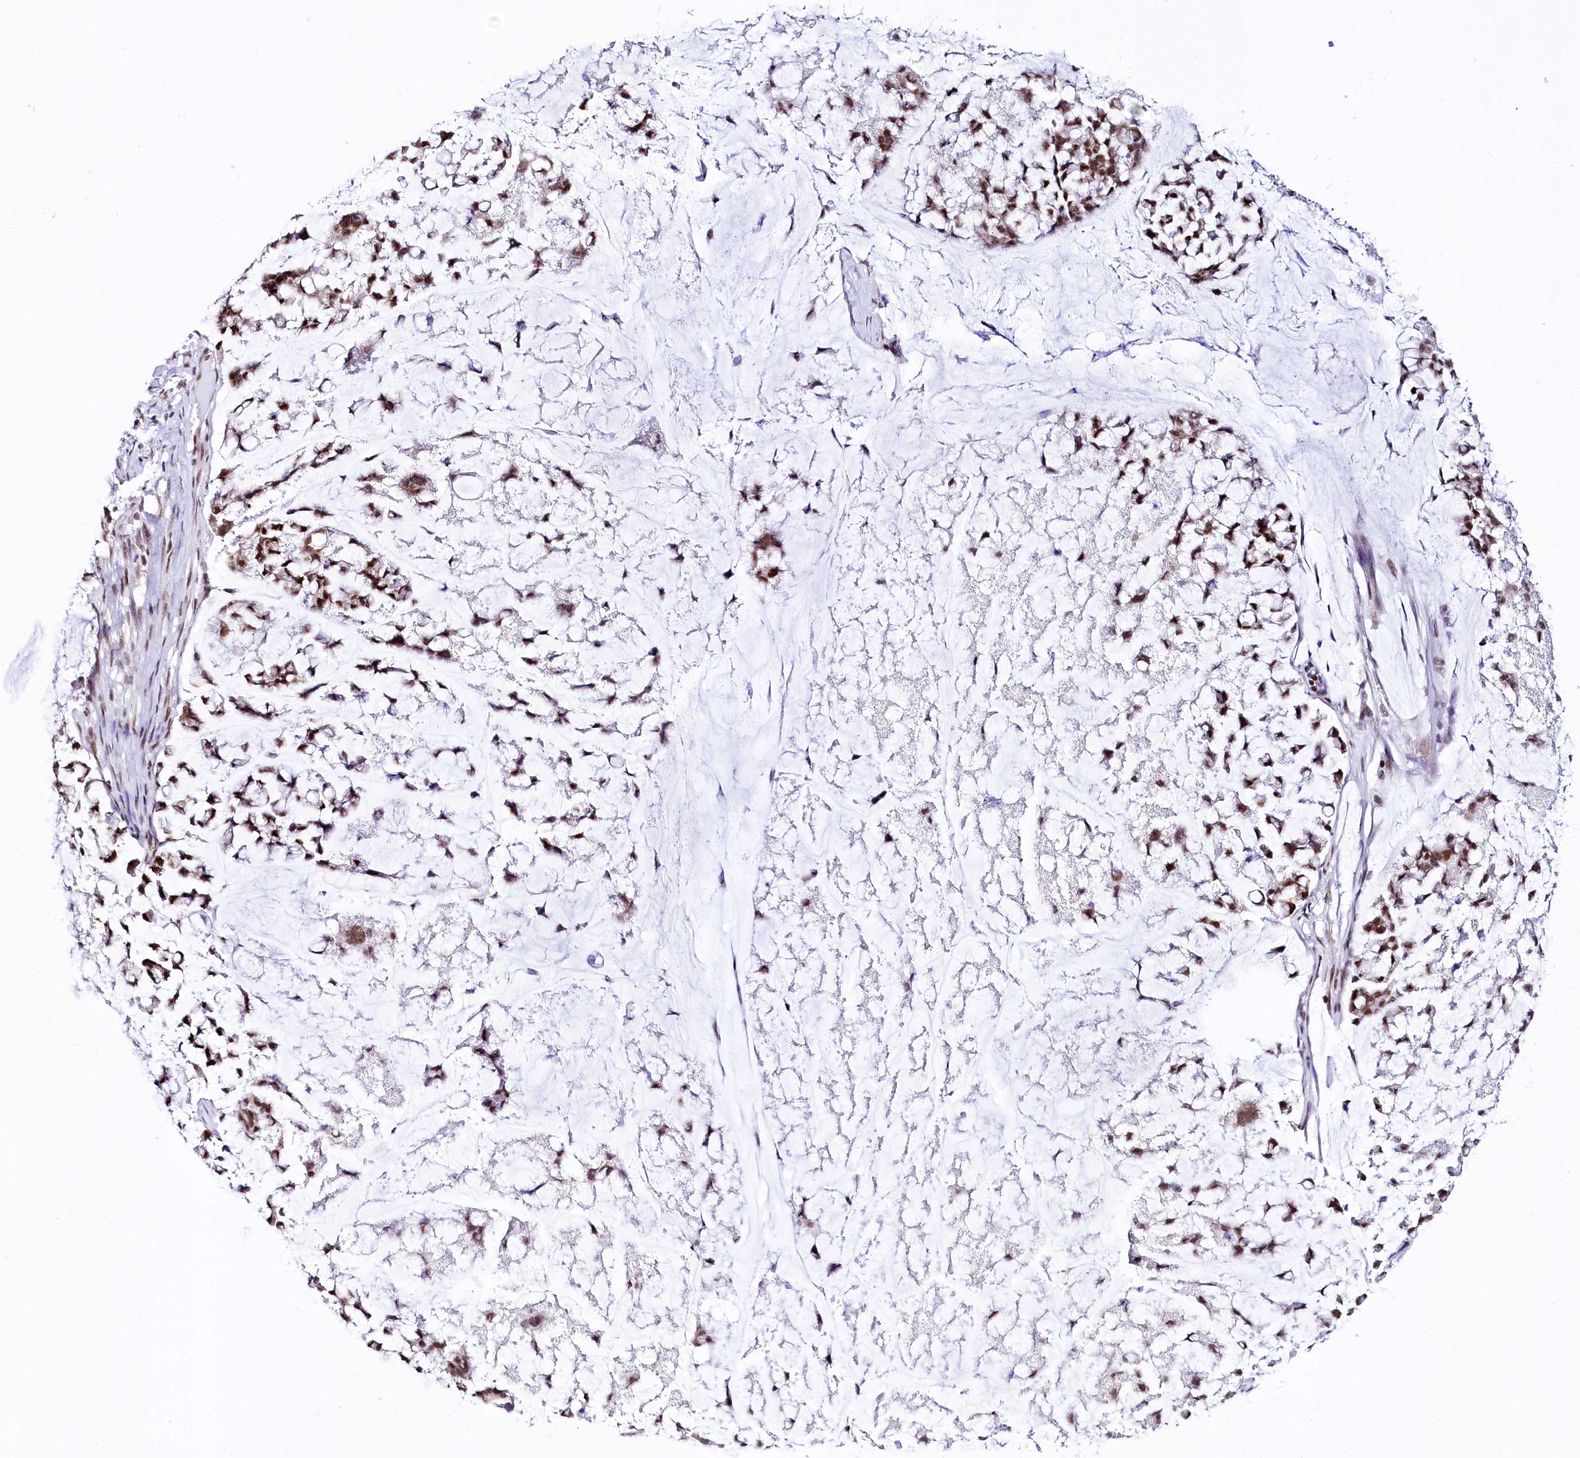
{"staining": {"intensity": "moderate", "quantity": ">75%", "location": "nuclear"}, "tissue": "stomach cancer", "cell_type": "Tumor cells", "image_type": "cancer", "snomed": [{"axis": "morphology", "description": "Adenocarcinoma, NOS"}, {"axis": "topography", "description": "Stomach, lower"}], "caption": "Approximately >75% of tumor cells in human stomach cancer demonstrate moderate nuclear protein expression as visualized by brown immunohistochemical staining.", "gene": "SPATS2", "patient": {"sex": "male", "age": 67}}